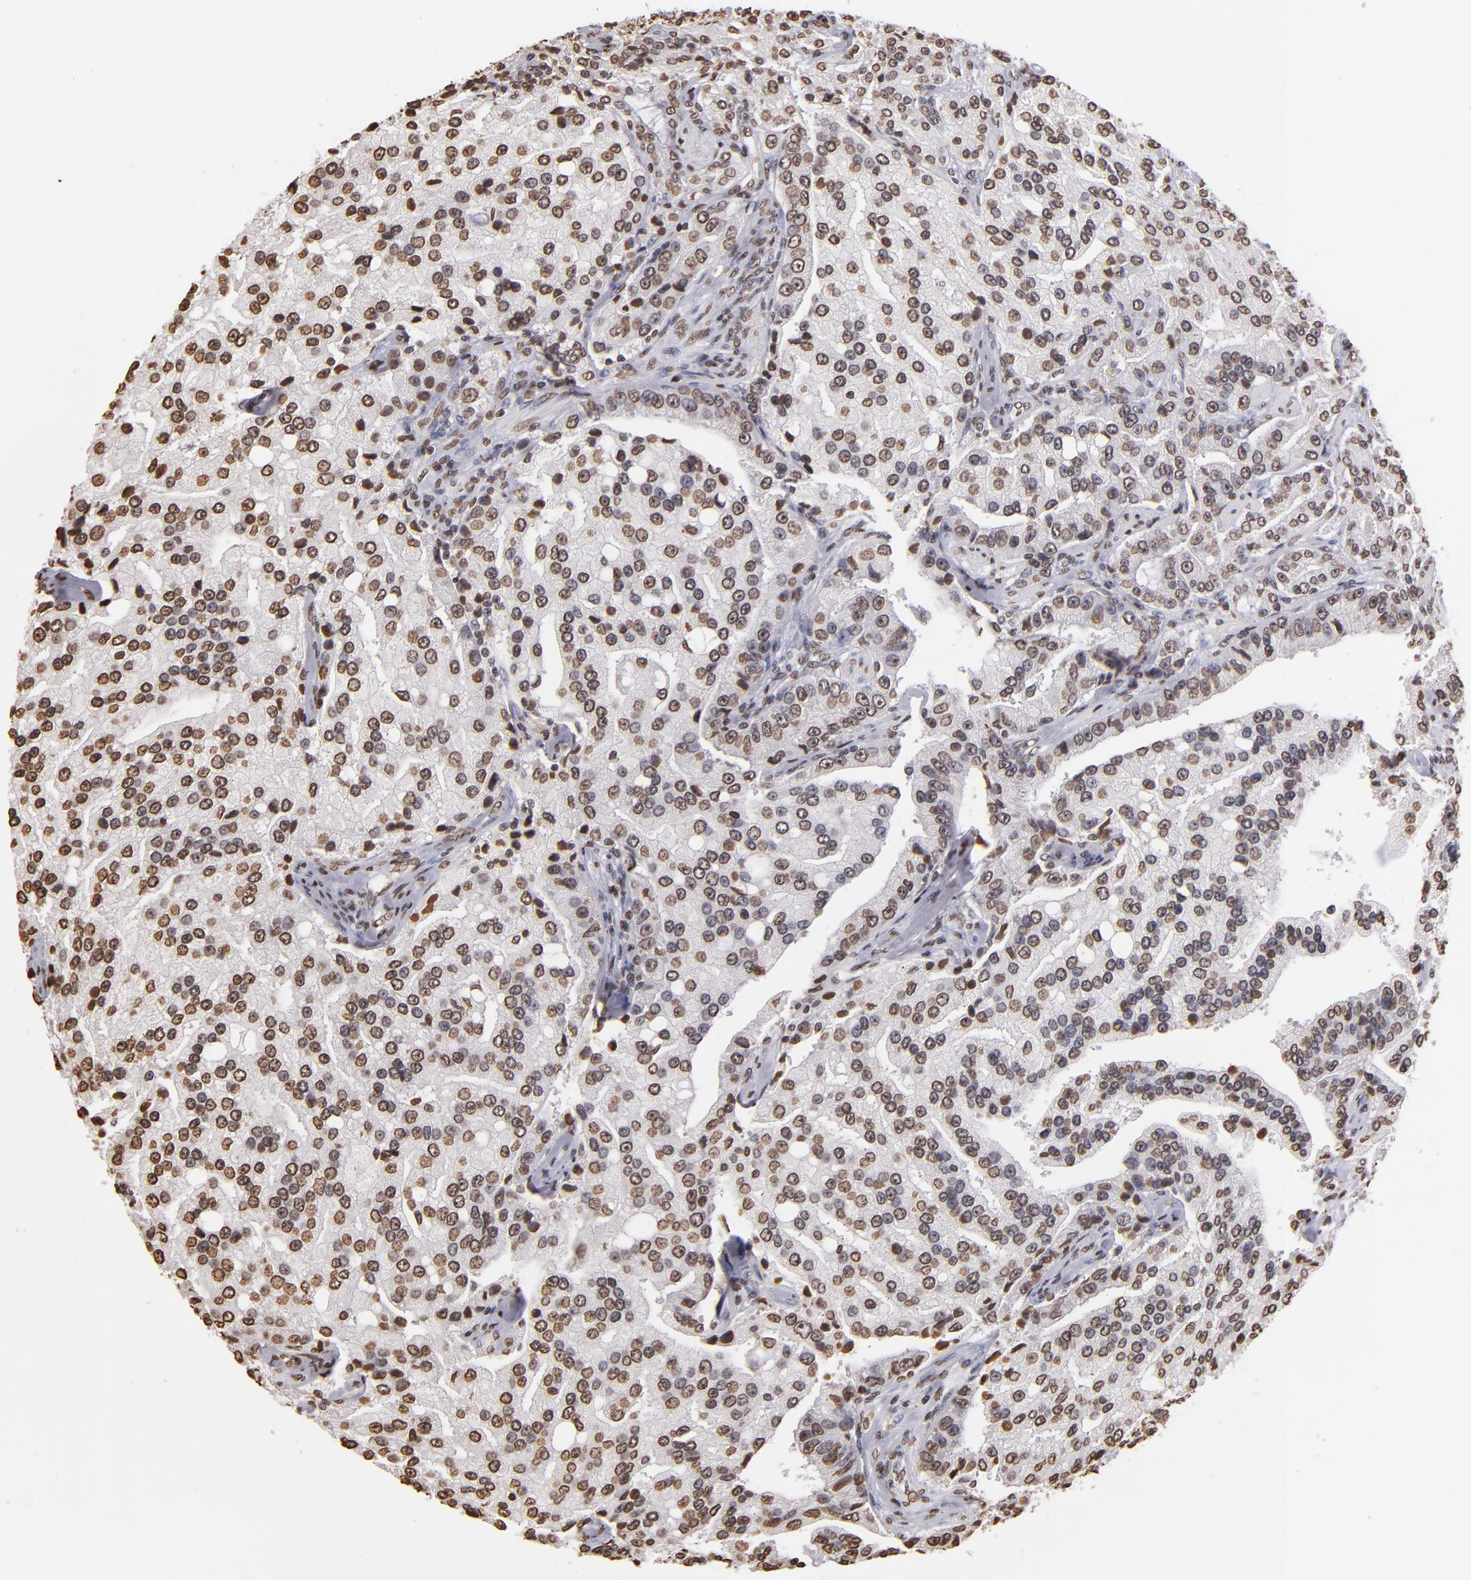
{"staining": {"intensity": "moderate", "quantity": "25%-75%", "location": "nuclear"}, "tissue": "prostate cancer", "cell_type": "Tumor cells", "image_type": "cancer", "snomed": [{"axis": "morphology", "description": "Adenocarcinoma, Medium grade"}, {"axis": "topography", "description": "Prostate"}], "caption": "Adenocarcinoma (medium-grade) (prostate) stained for a protein exhibits moderate nuclear positivity in tumor cells.", "gene": "LBX1", "patient": {"sex": "male", "age": 72}}